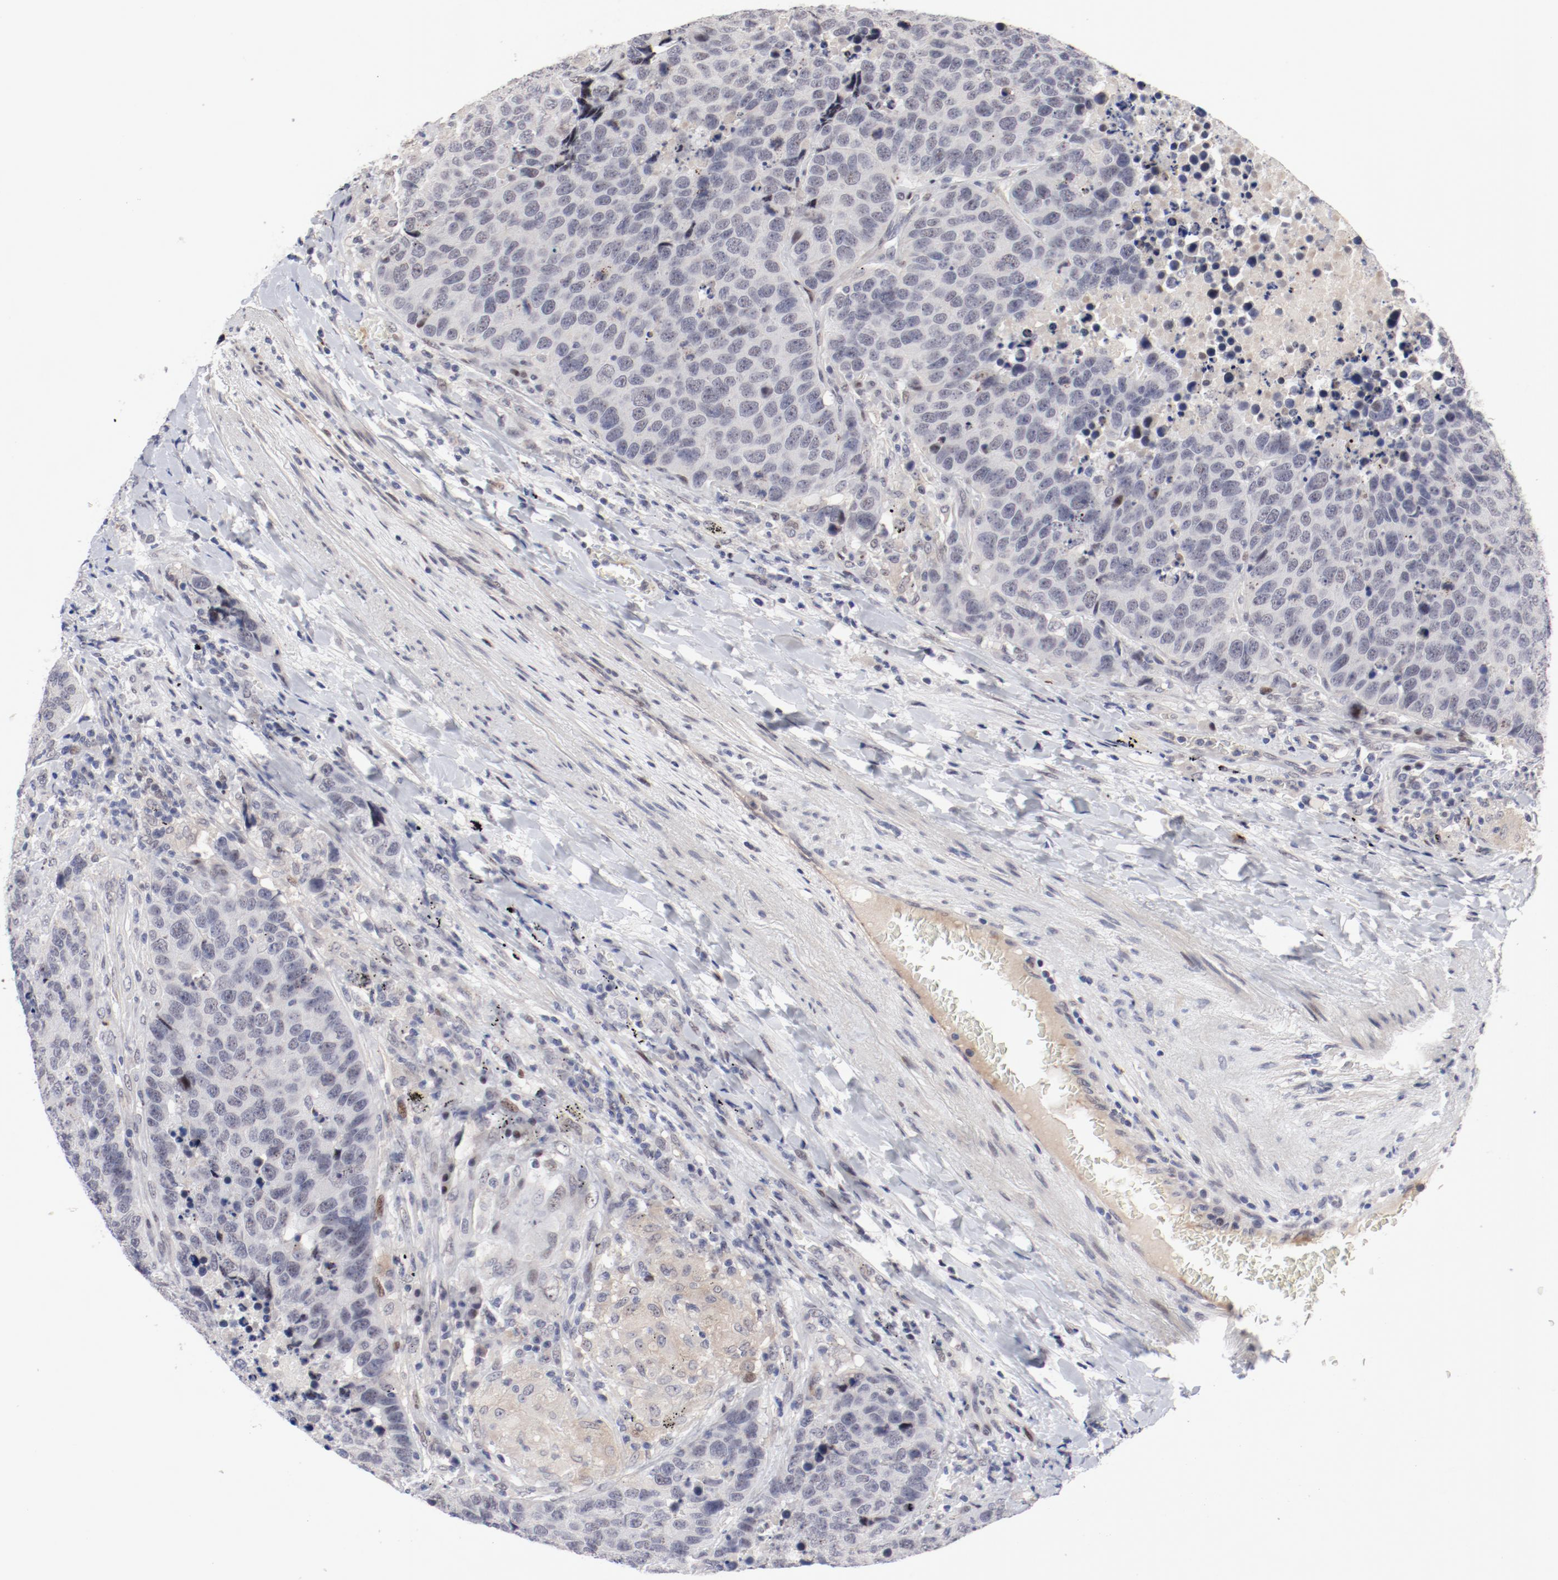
{"staining": {"intensity": "negative", "quantity": "none", "location": "none"}, "tissue": "carcinoid", "cell_type": "Tumor cells", "image_type": "cancer", "snomed": [{"axis": "morphology", "description": "Carcinoid, malignant, NOS"}, {"axis": "topography", "description": "Lung"}], "caption": "Malignant carcinoid was stained to show a protein in brown. There is no significant staining in tumor cells.", "gene": "FSCB", "patient": {"sex": "male", "age": 60}}